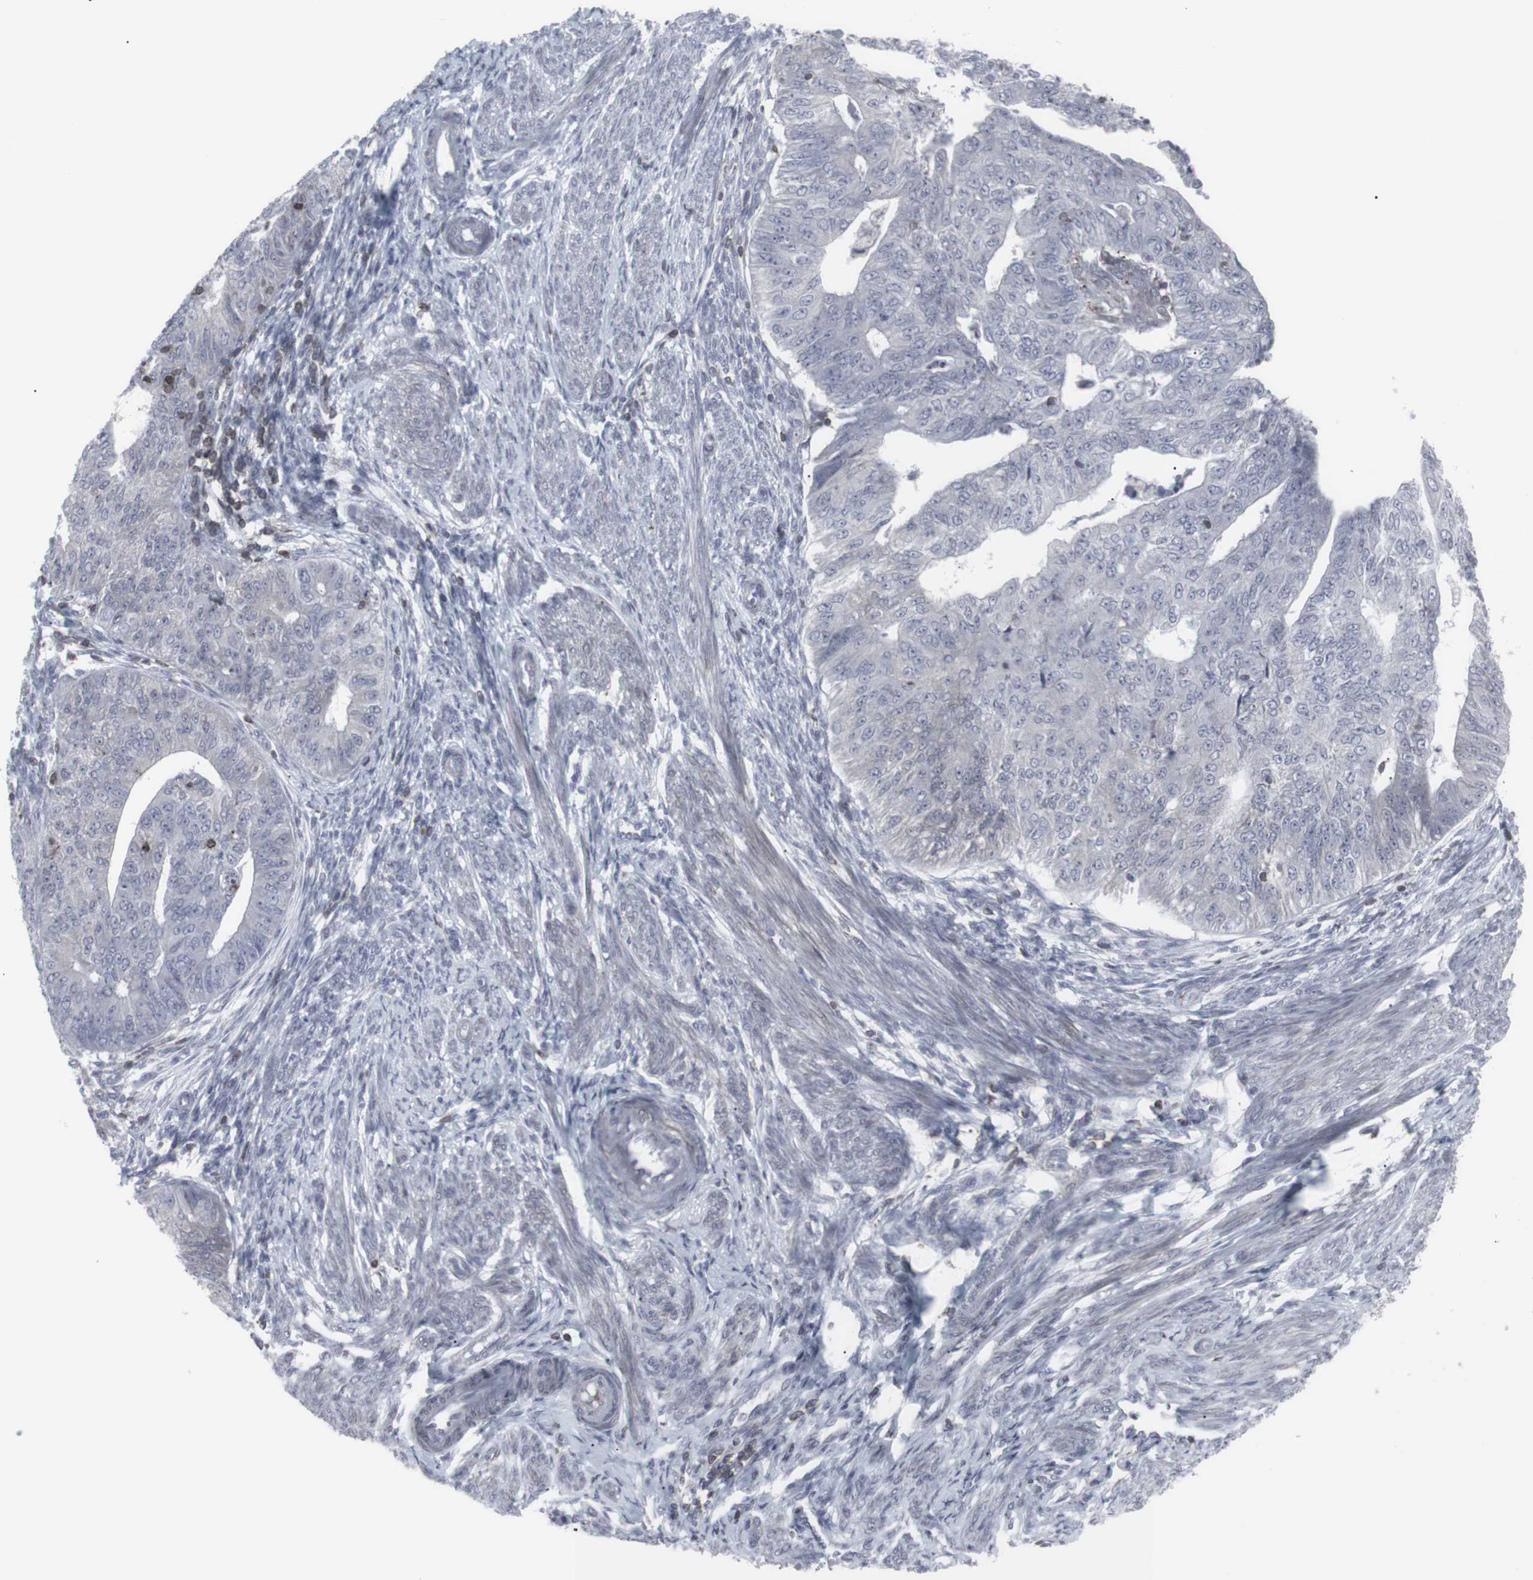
{"staining": {"intensity": "negative", "quantity": "none", "location": "none"}, "tissue": "endometrial cancer", "cell_type": "Tumor cells", "image_type": "cancer", "snomed": [{"axis": "morphology", "description": "Adenocarcinoma, NOS"}, {"axis": "topography", "description": "Endometrium"}], "caption": "A high-resolution histopathology image shows immunohistochemistry (IHC) staining of endometrial cancer (adenocarcinoma), which shows no significant expression in tumor cells.", "gene": "APOBEC2", "patient": {"sex": "female", "age": 32}}